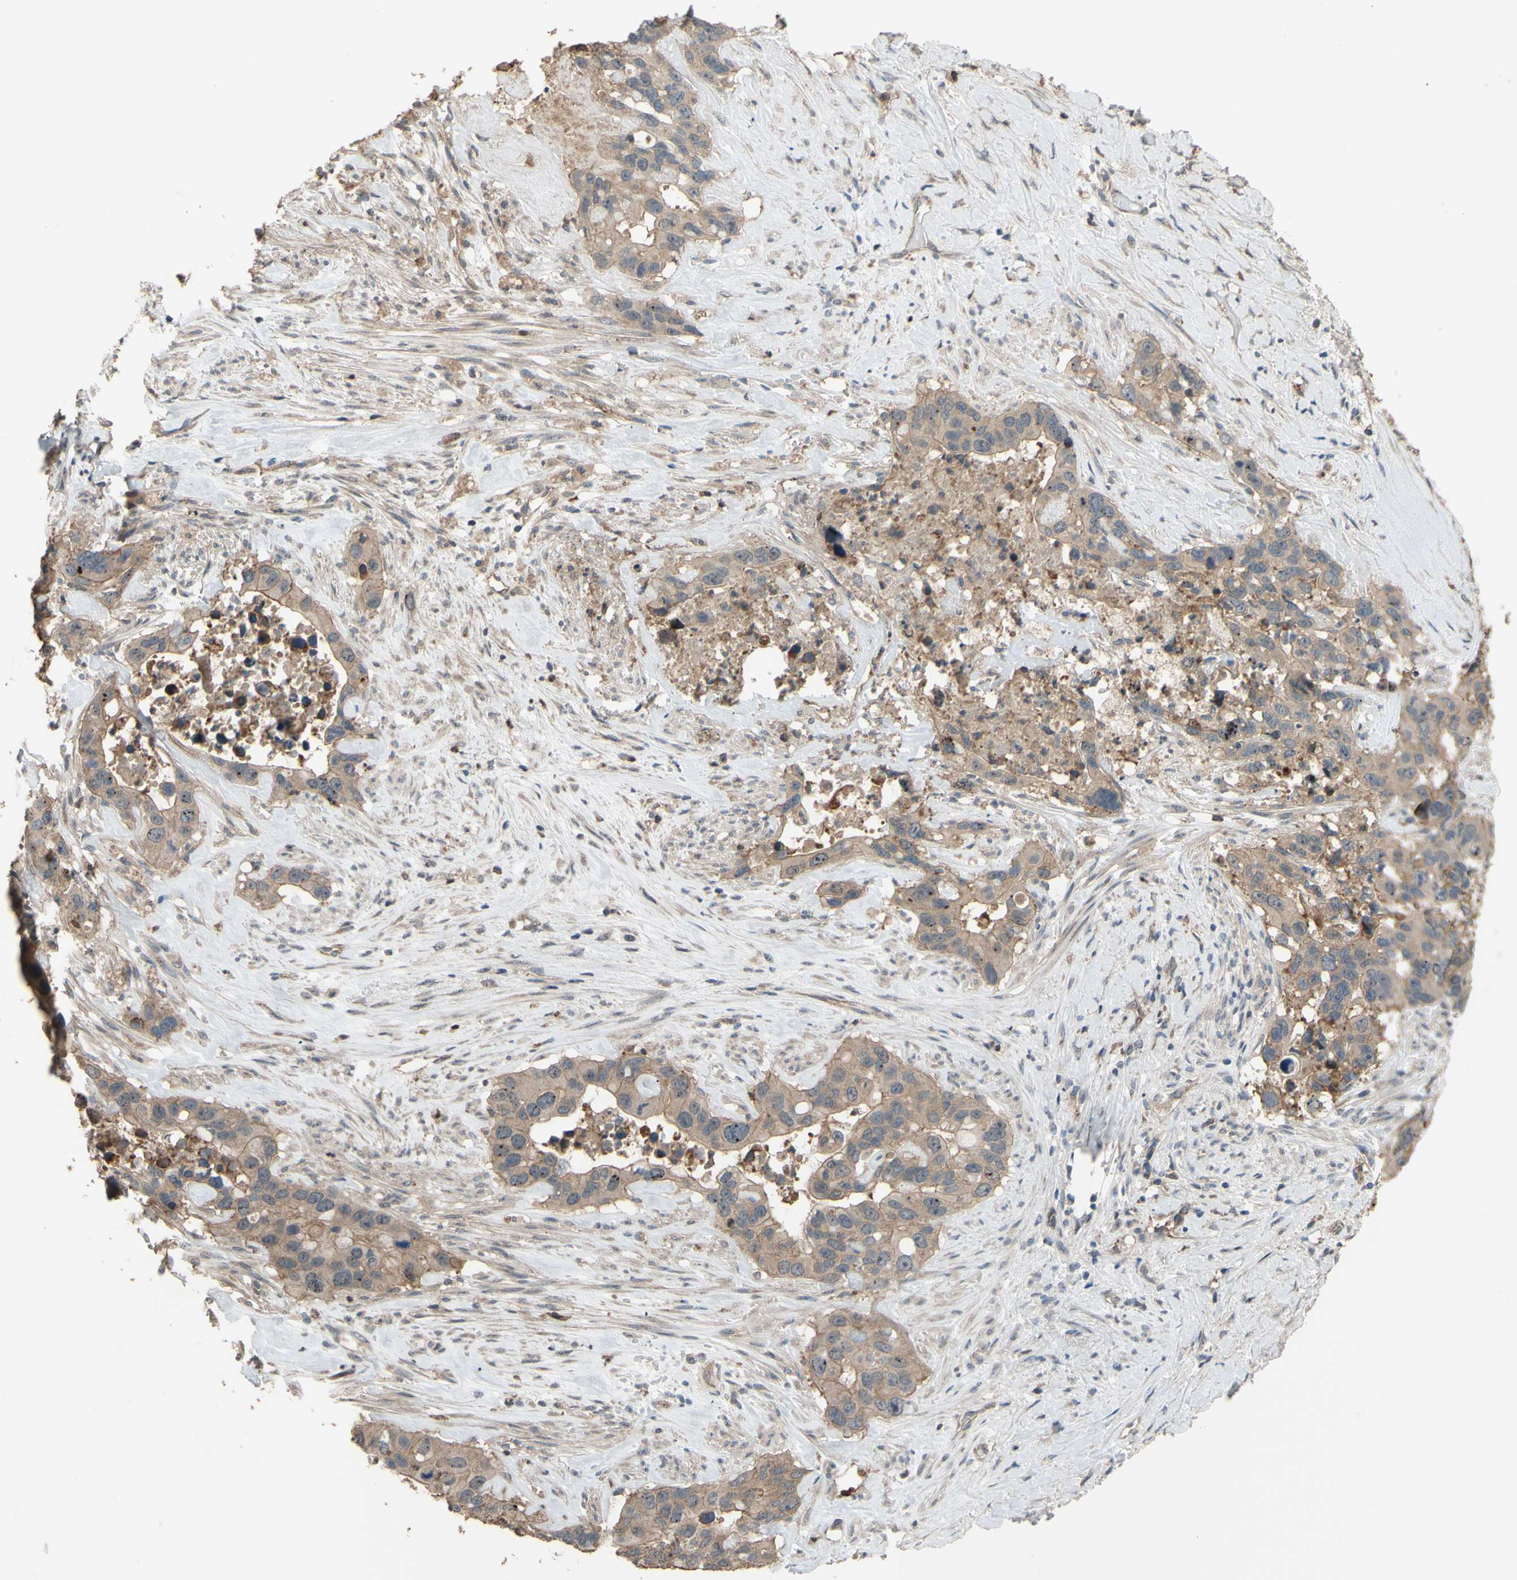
{"staining": {"intensity": "moderate", "quantity": ">75%", "location": "cytoplasmic/membranous"}, "tissue": "liver cancer", "cell_type": "Tumor cells", "image_type": "cancer", "snomed": [{"axis": "morphology", "description": "Cholangiocarcinoma"}, {"axis": "topography", "description": "Liver"}], "caption": "Cholangiocarcinoma (liver) stained with a protein marker displays moderate staining in tumor cells.", "gene": "SHROOM4", "patient": {"sex": "female", "age": 65}}